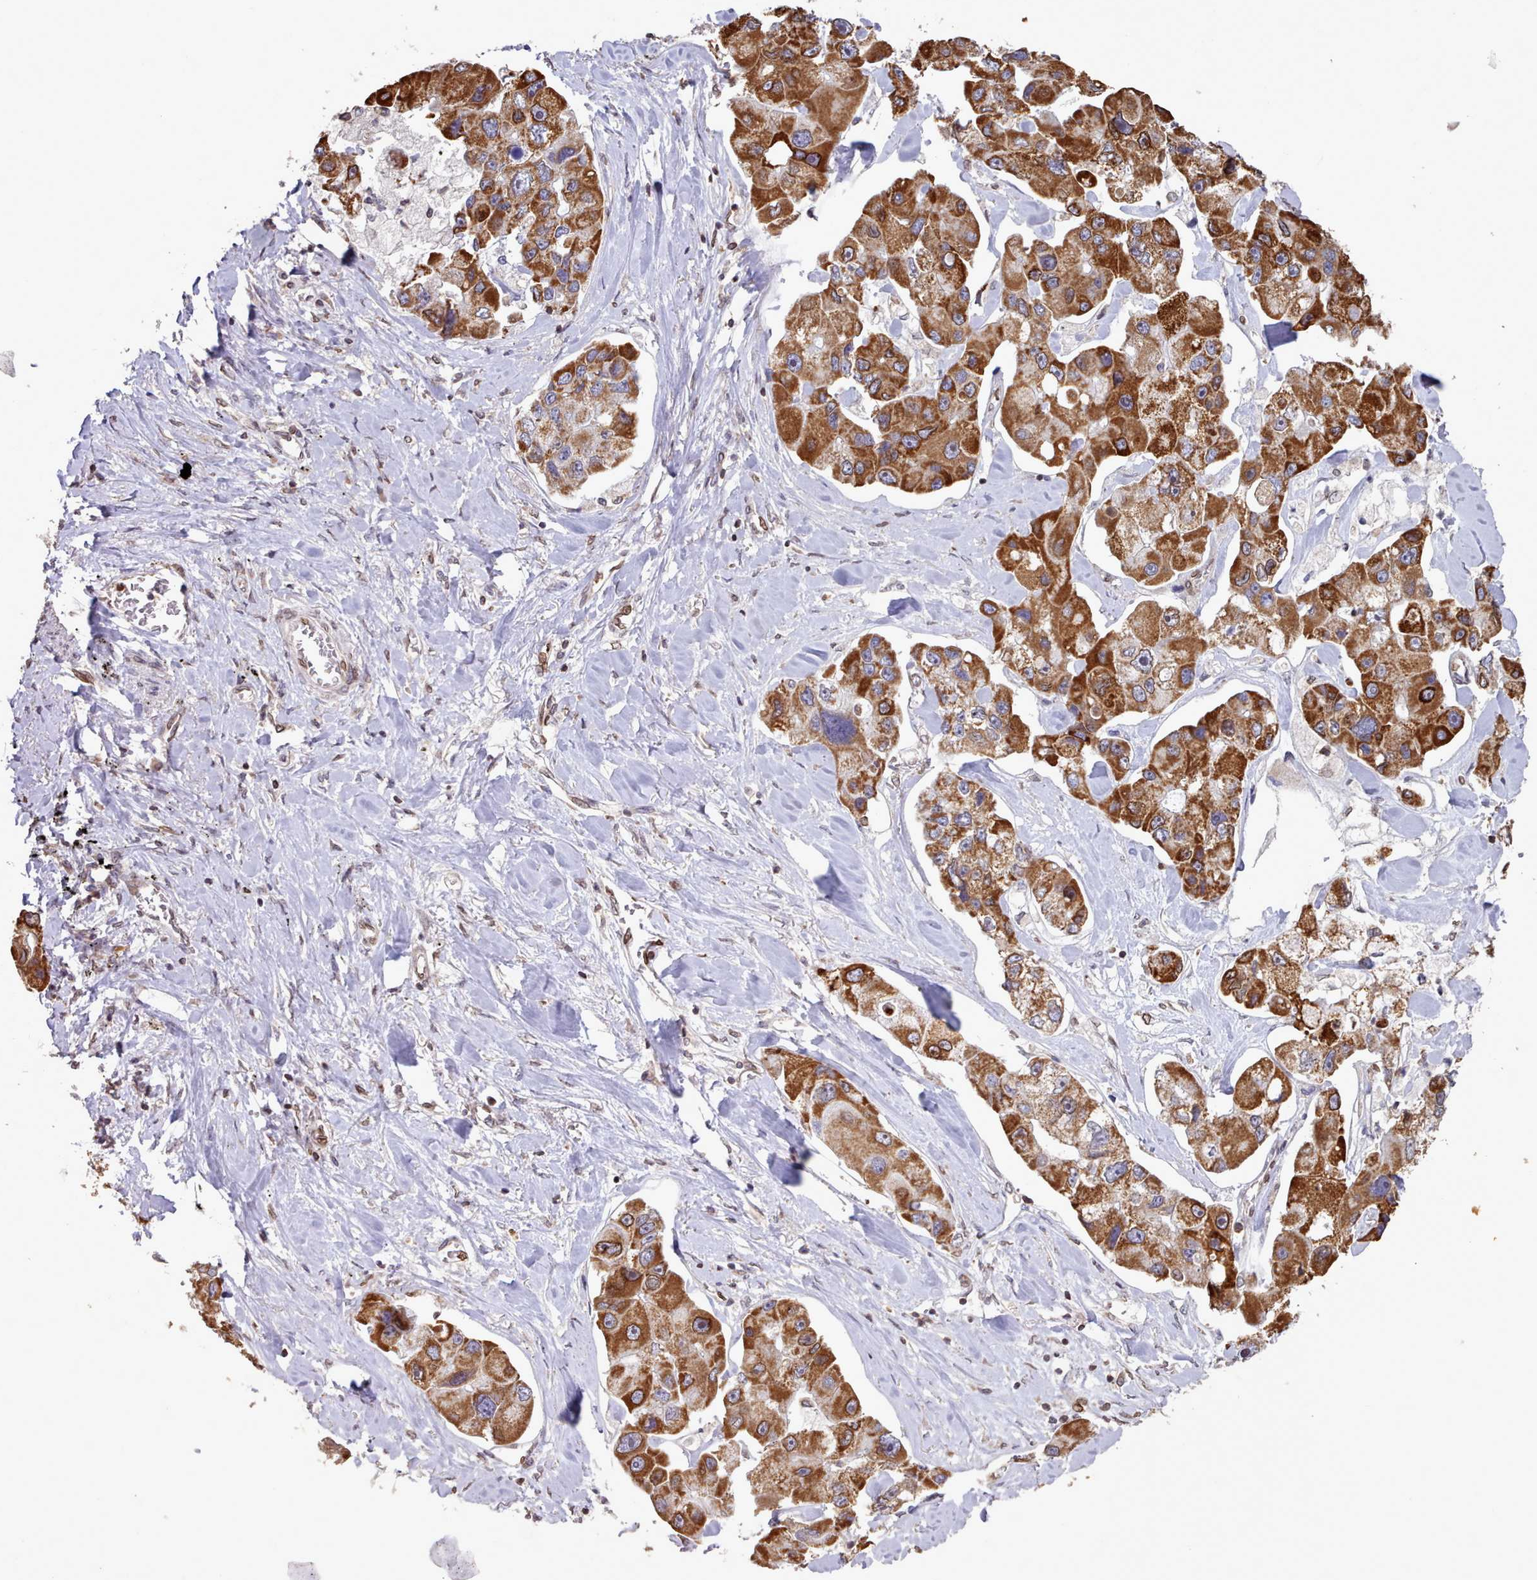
{"staining": {"intensity": "strong", "quantity": ">75%", "location": "cytoplasmic/membranous"}, "tissue": "lung cancer", "cell_type": "Tumor cells", "image_type": "cancer", "snomed": [{"axis": "morphology", "description": "Adenocarcinoma, NOS"}, {"axis": "topography", "description": "Lung"}], "caption": "Protein staining of adenocarcinoma (lung) tissue exhibits strong cytoplasmic/membranous staining in approximately >75% of tumor cells.", "gene": "TOR1AIP1", "patient": {"sex": "female", "age": 54}}